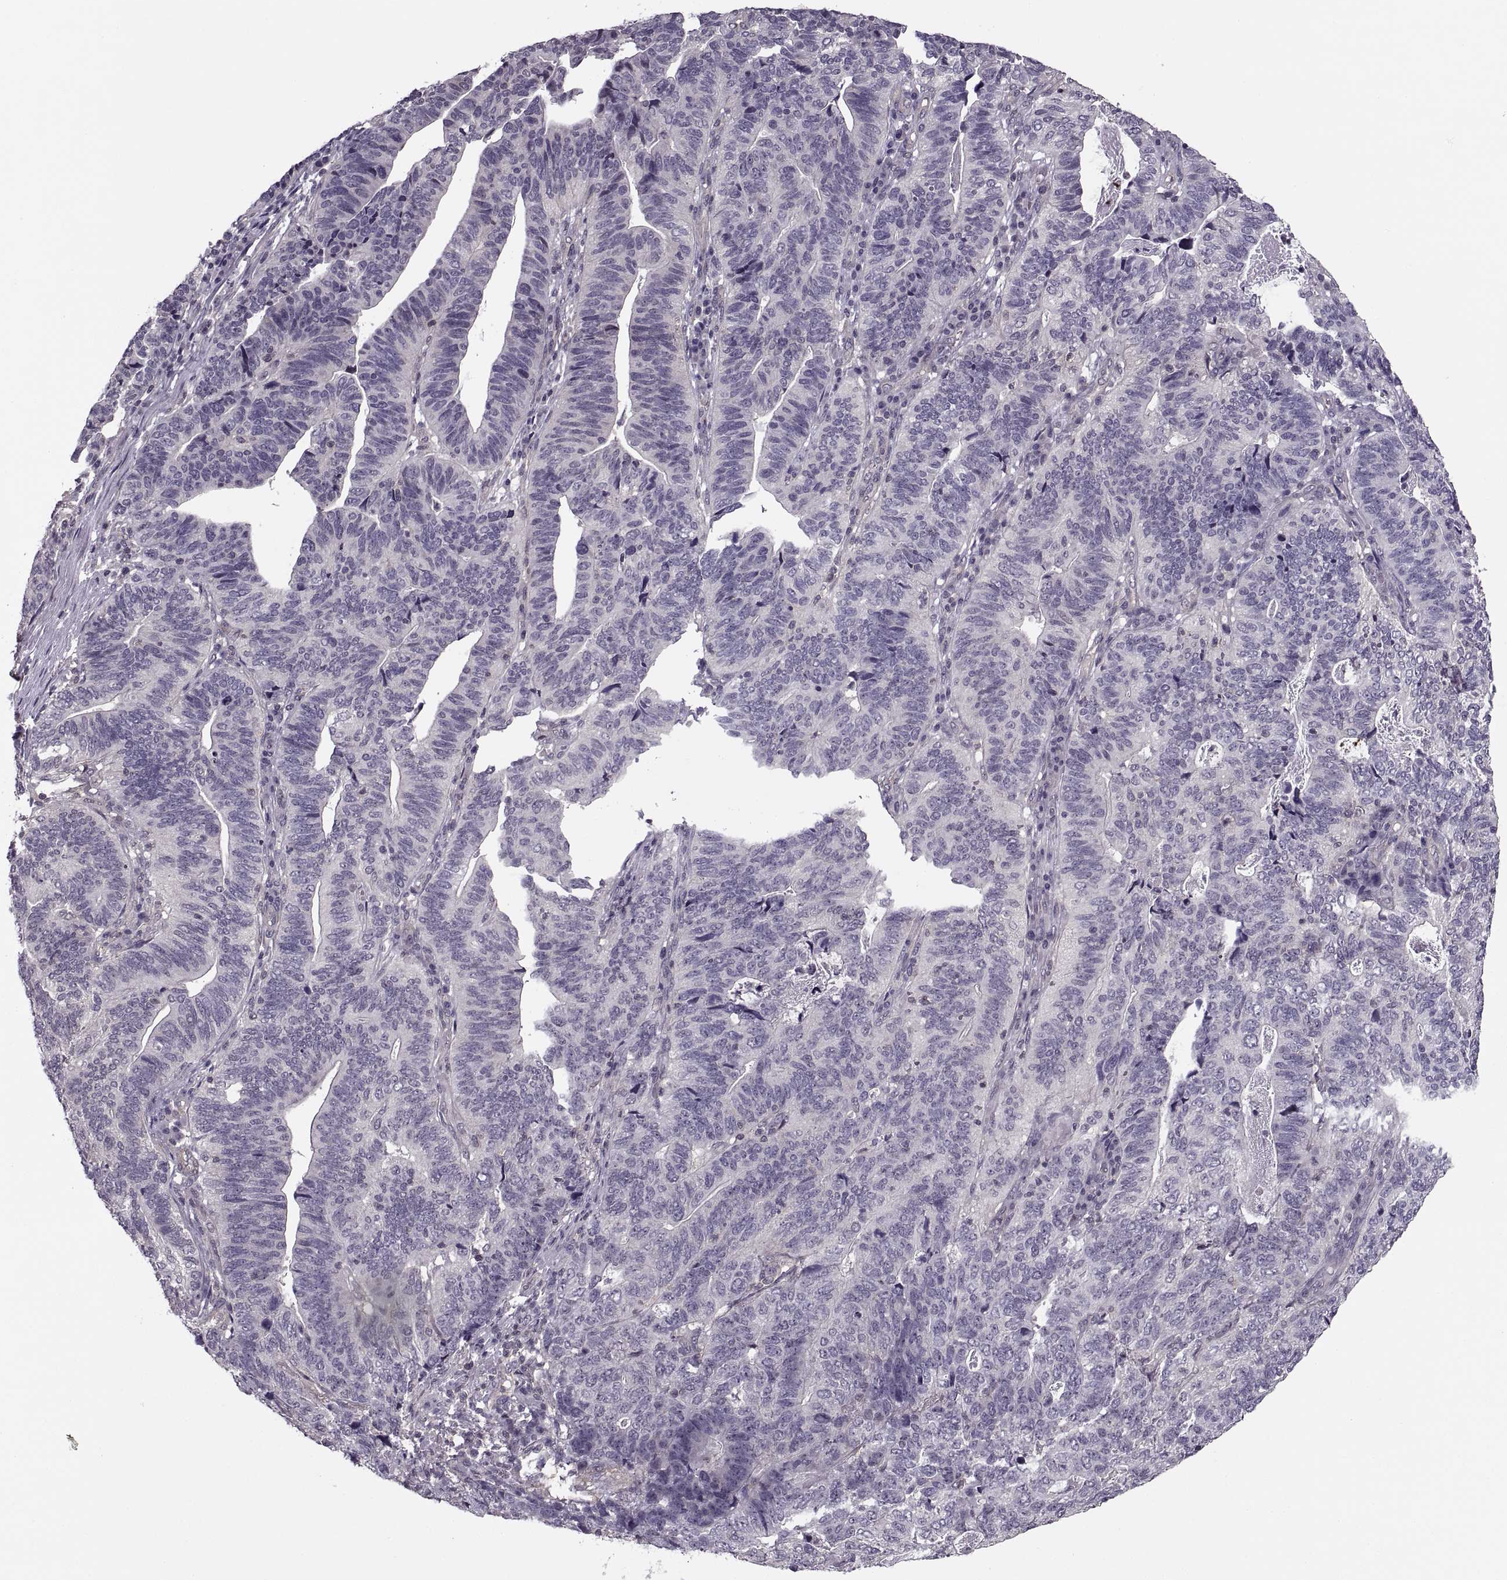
{"staining": {"intensity": "negative", "quantity": "none", "location": "none"}, "tissue": "stomach cancer", "cell_type": "Tumor cells", "image_type": "cancer", "snomed": [{"axis": "morphology", "description": "Adenocarcinoma, NOS"}, {"axis": "topography", "description": "Stomach, upper"}], "caption": "Stomach cancer (adenocarcinoma) stained for a protein using immunohistochemistry (IHC) shows no expression tumor cells.", "gene": "LUZP2", "patient": {"sex": "female", "age": 67}}